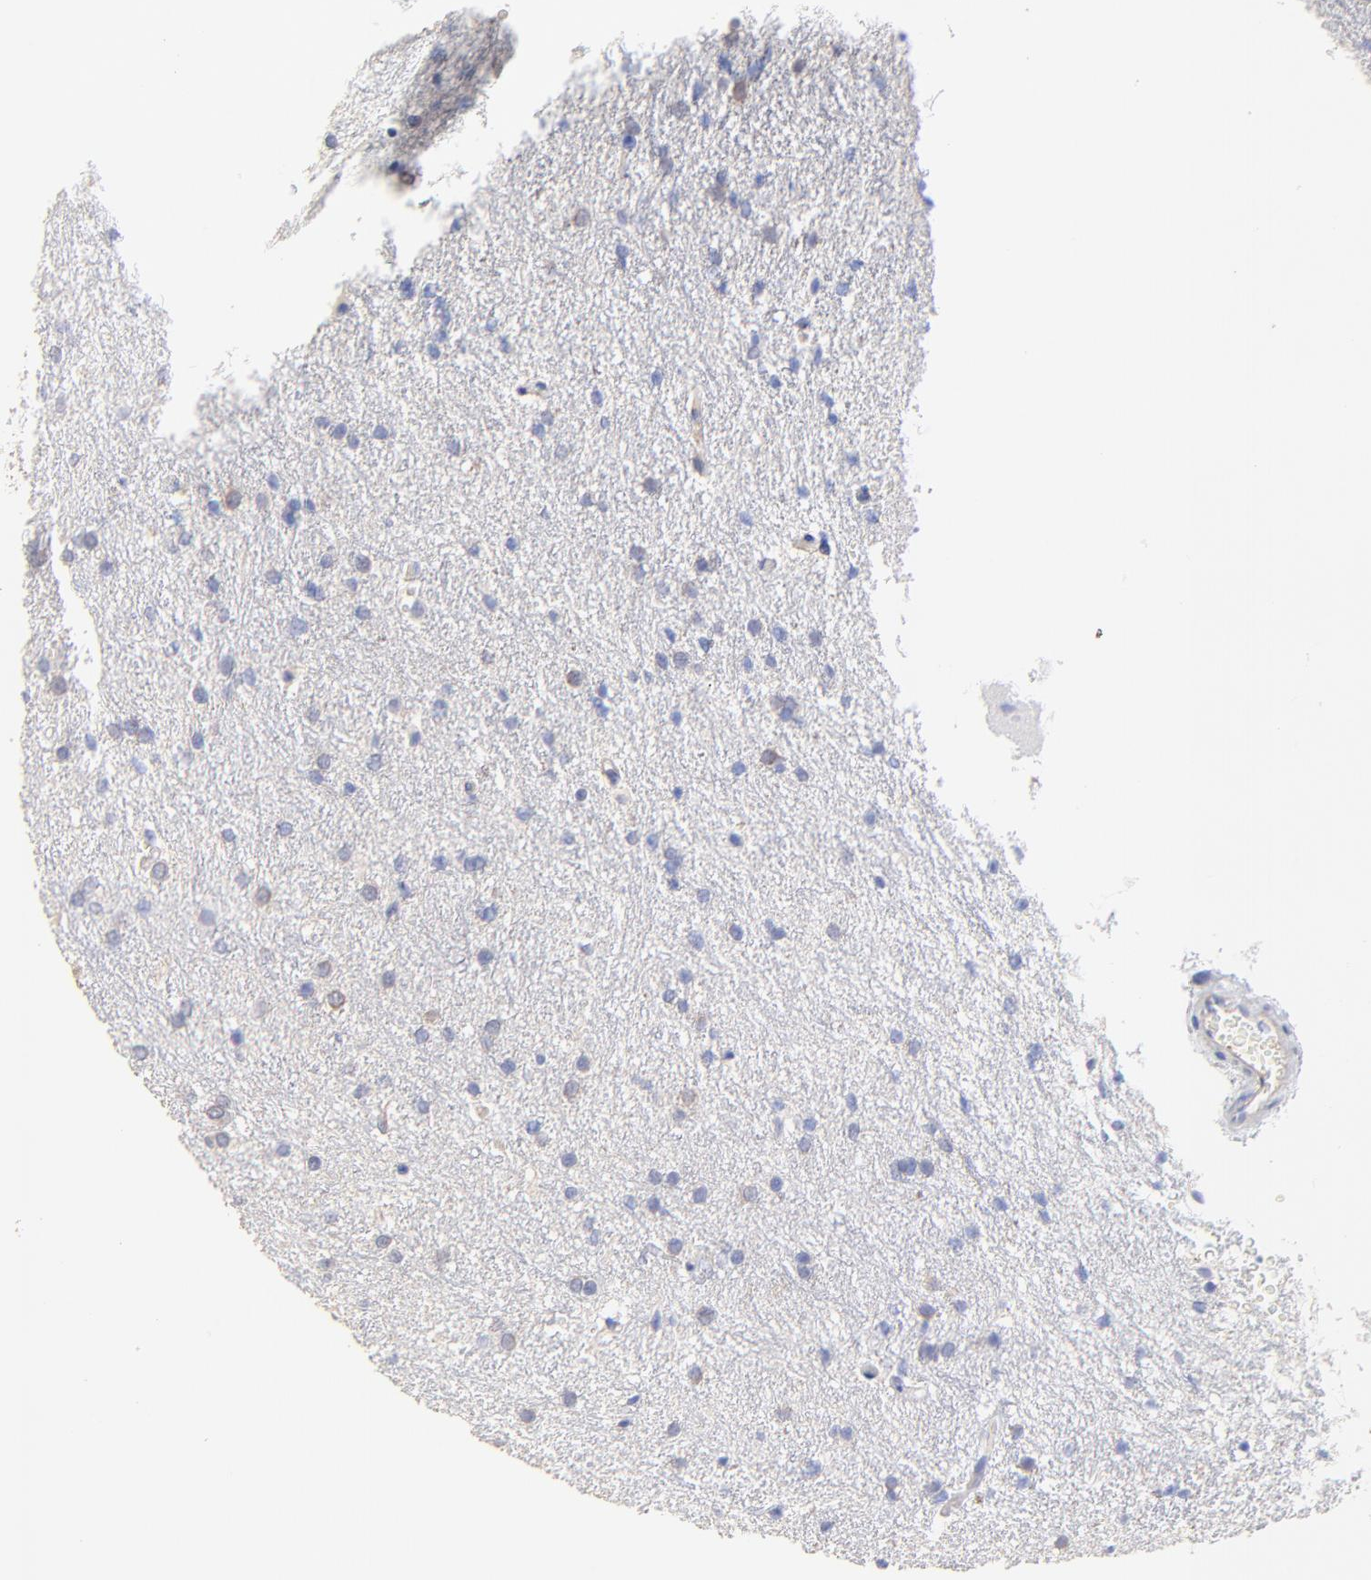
{"staining": {"intensity": "weak", "quantity": "<25%", "location": "nuclear"}, "tissue": "glioma", "cell_type": "Tumor cells", "image_type": "cancer", "snomed": [{"axis": "morphology", "description": "Glioma, malignant, High grade"}, {"axis": "topography", "description": "Brain"}], "caption": "This is an immunohistochemistry photomicrograph of malignant glioma (high-grade). There is no staining in tumor cells.", "gene": "ACTRT1", "patient": {"sex": "female", "age": 50}}